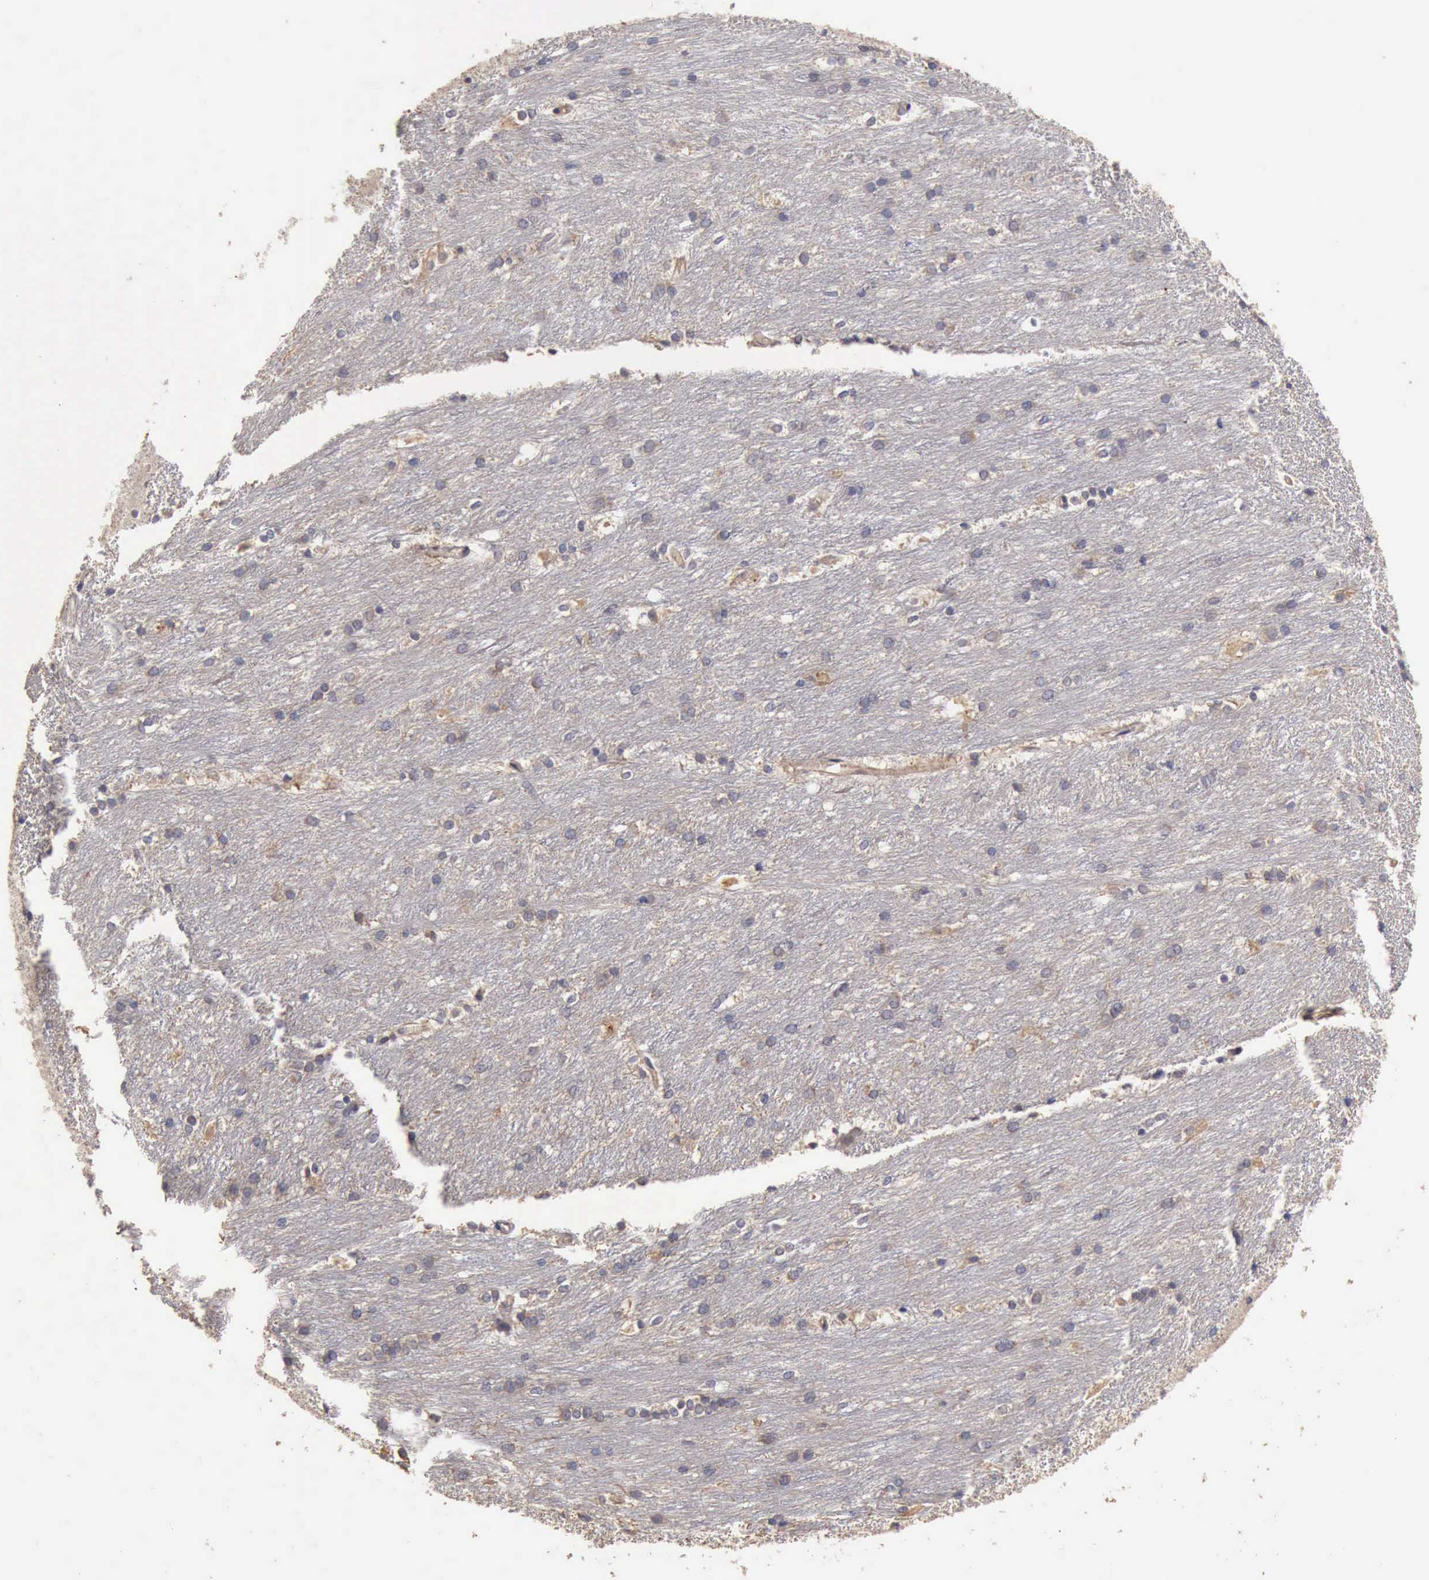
{"staining": {"intensity": "negative", "quantity": "none", "location": "none"}, "tissue": "caudate", "cell_type": "Glial cells", "image_type": "normal", "snomed": [{"axis": "morphology", "description": "Normal tissue, NOS"}, {"axis": "topography", "description": "Lateral ventricle wall"}], "caption": "A high-resolution image shows immunohistochemistry staining of normal caudate, which demonstrates no significant staining in glial cells. Brightfield microscopy of IHC stained with DAB (brown) and hematoxylin (blue), captured at high magnification.", "gene": "BMX", "patient": {"sex": "female", "age": 19}}